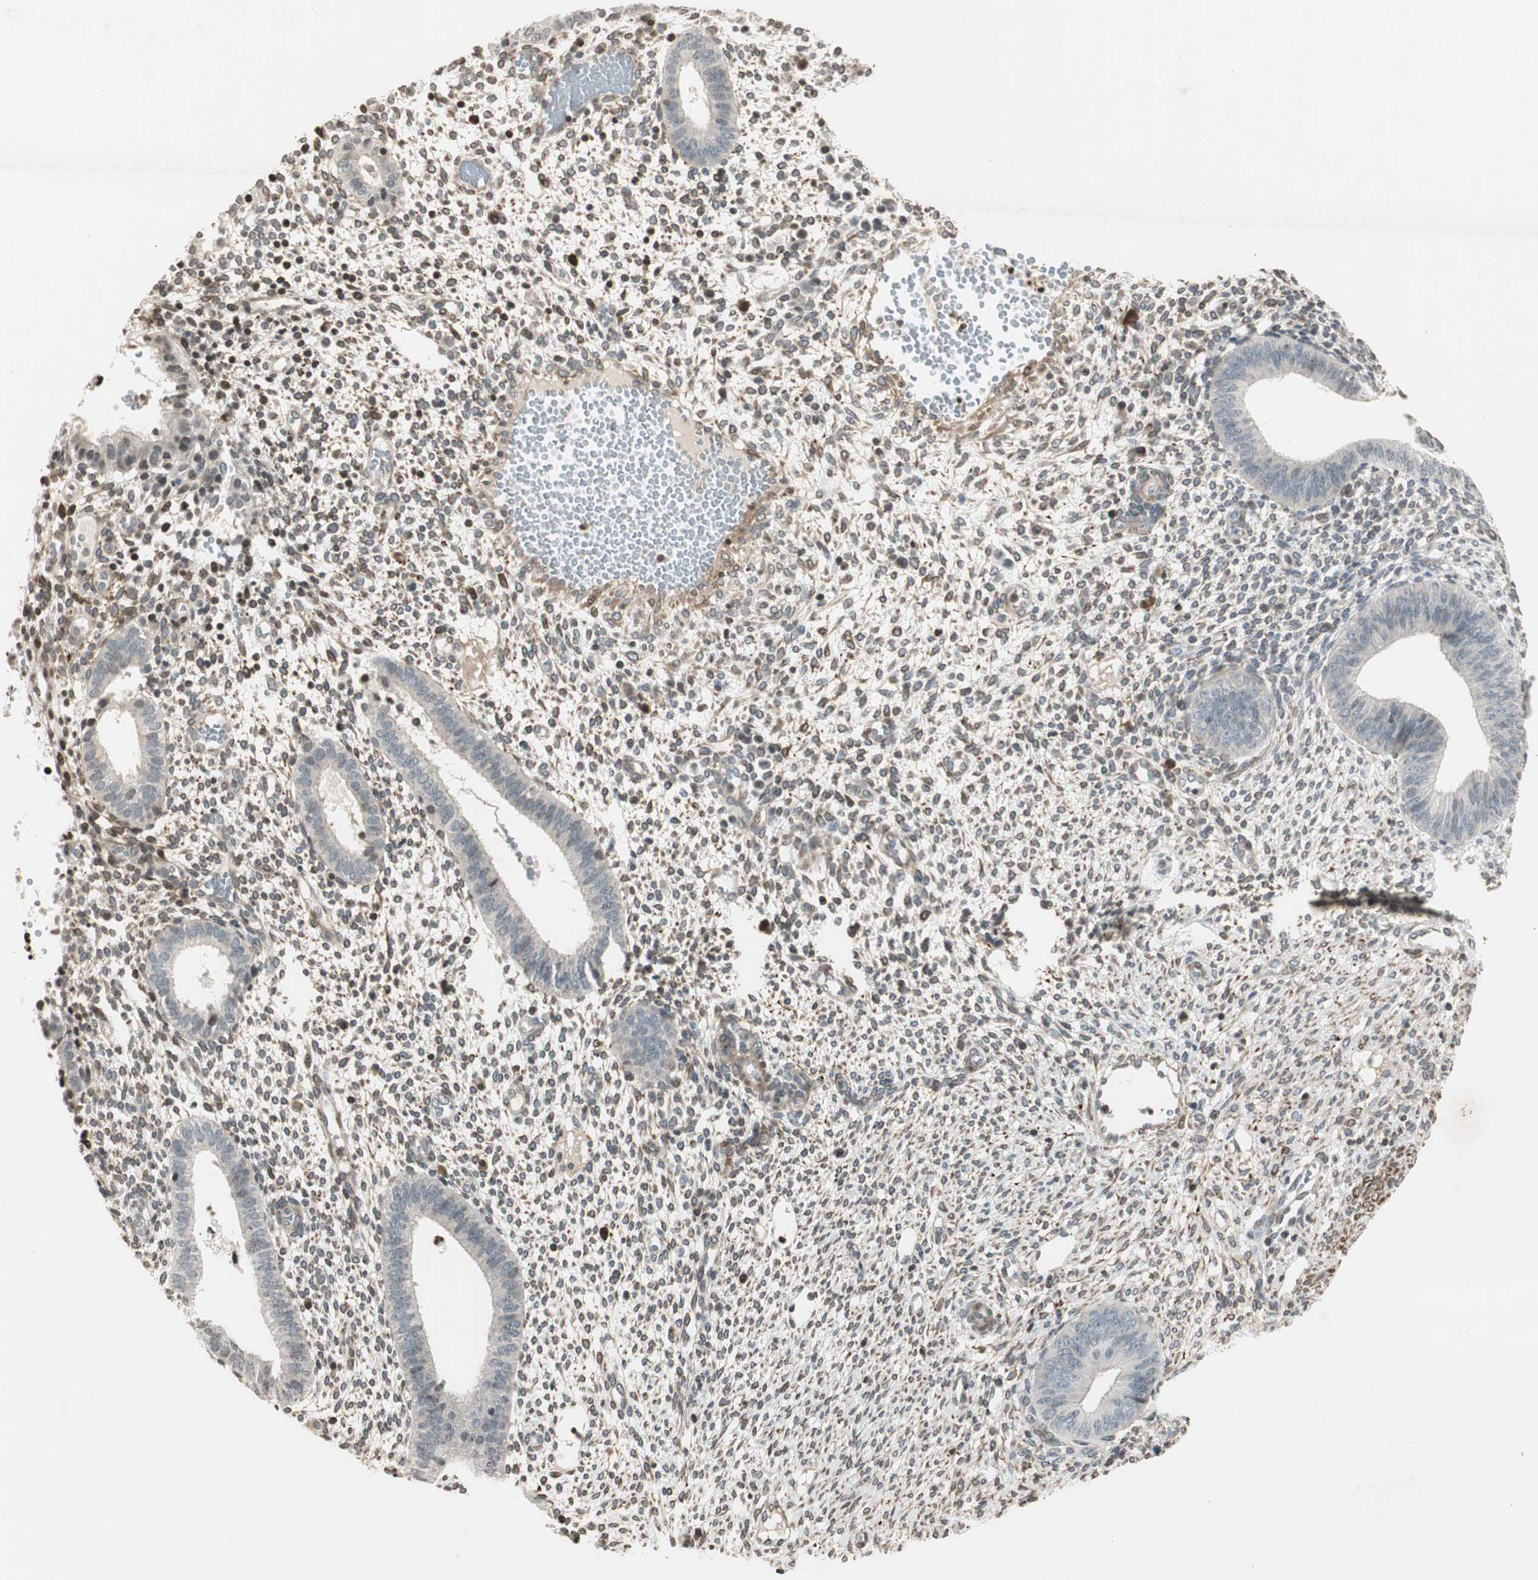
{"staining": {"intensity": "weak", "quantity": "25%-75%", "location": "cytoplasmic/membranous"}, "tissue": "endometrium", "cell_type": "Cells in endometrial stroma", "image_type": "normal", "snomed": [{"axis": "morphology", "description": "Normal tissue, NOS"}, {"axis": "topography", "description": "Endometrium"}], "caption": "This is an image of immunohistochemistry (IHC) staining of benign endometrium, which shows weak staining in the cytoplasmic/membranous of cells in endometrial stroma.", "gene": "PRKG1", "patient": {"sex": "female", "age": 35}}